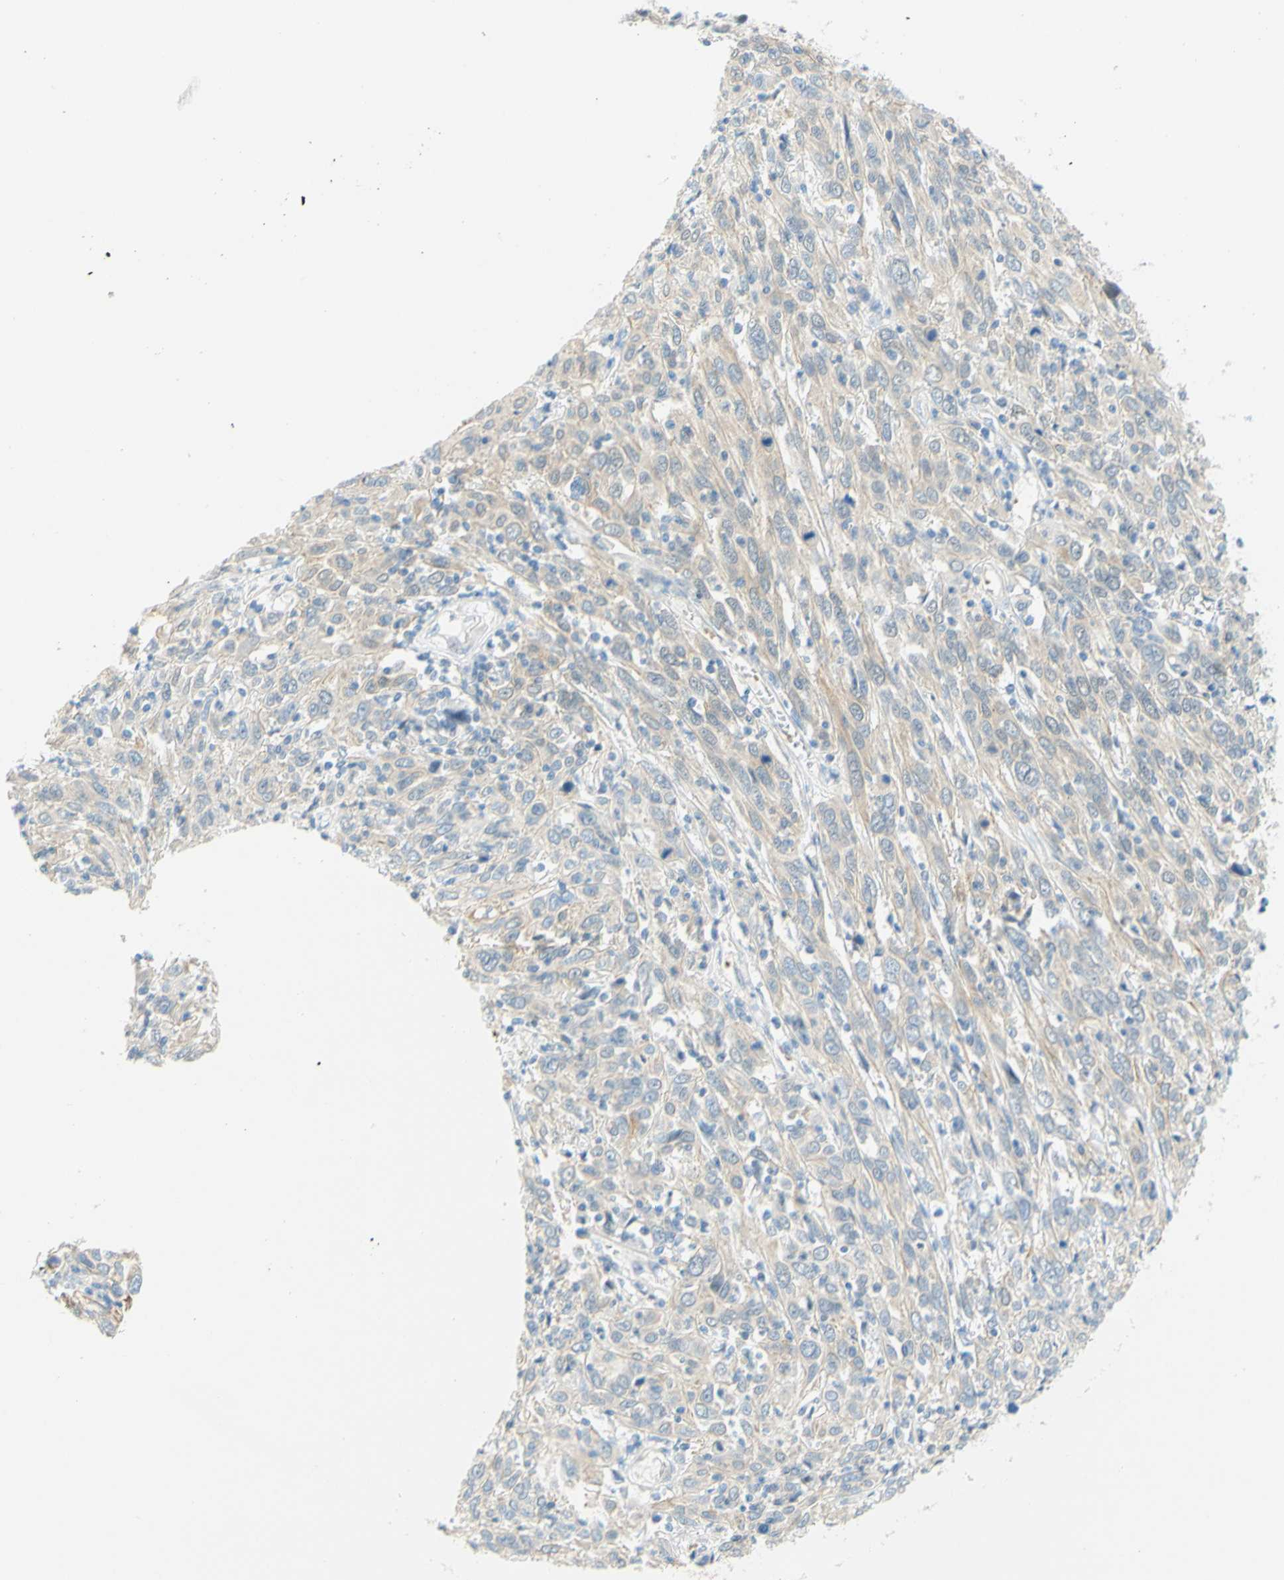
{"staining": {"intensity": "weak", "quantity": ">75%", "location": "cytoplasmic/membranous"}, "tissue": "cervical cancer", "cell_type": "Tumor cells", "image_type": "cancer", "snomed": [{"axis": "morphology", "description": "Squamous cell carcinoma, NOS"}, {"axis": "topography", "description": "Cervix"}], "caption": "Human cervical squamous cell carcinoma stained with a brown dye shows weak cytoplasmic/membranous positive positivity in about >75% of tumor cells.", "gene": "ENTREP2", "patient": {"sex": "female", "age": 46}}